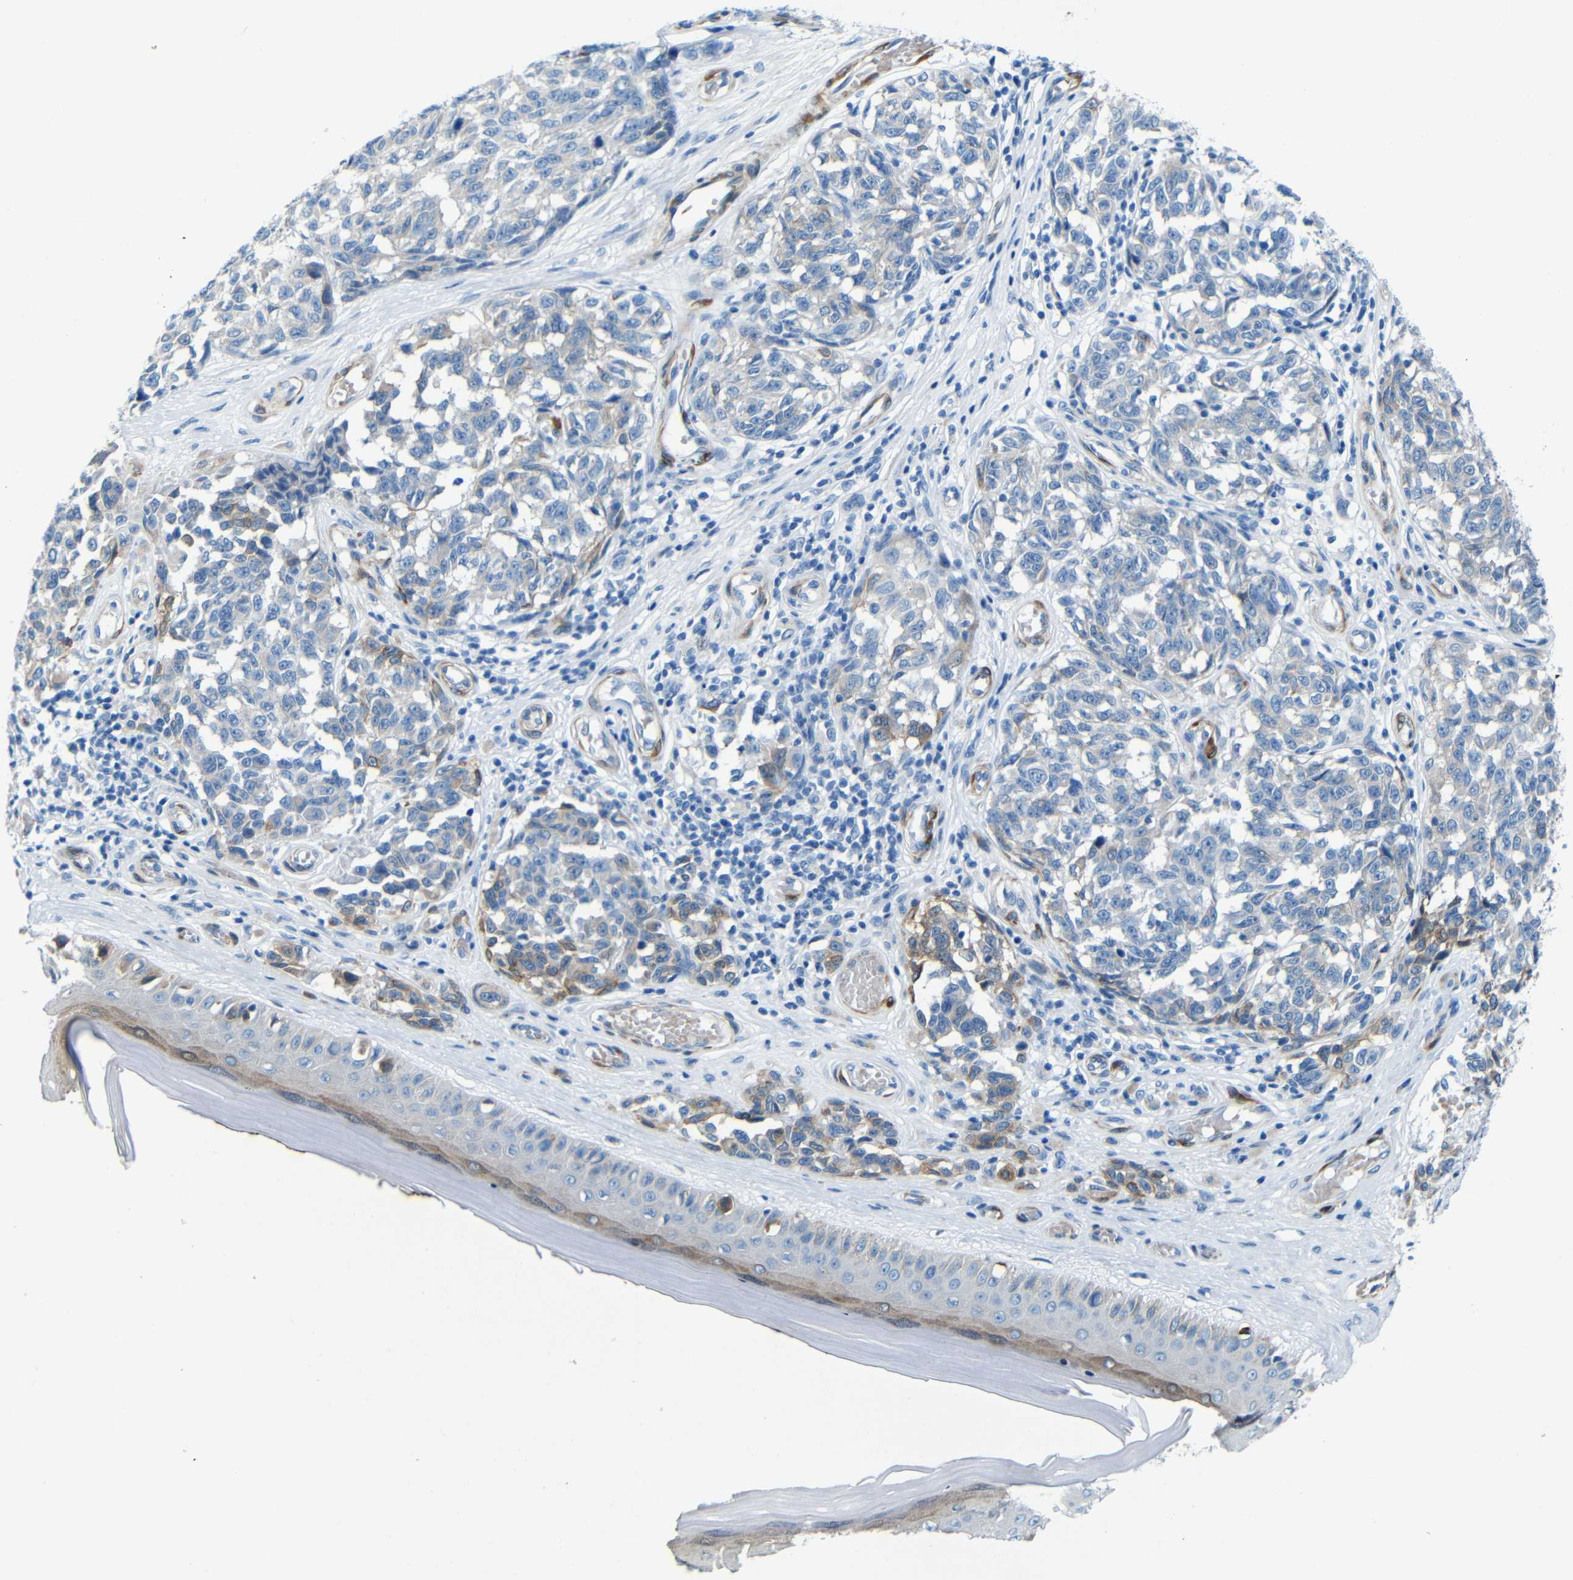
{"staining": {"intensity": "negative", "quantity": "none", "location": "none"}, "tissue": "melanoma", "cell_type": "Tumor cells", "image_type": "cancer", "snomed": [{"axis": "morphology", "description": "Malignant melanoma, NOS"}, {"axis": "topography", "description": "Skin"}], "caption": "Tumor cells are negative for protein expression in human melanoma. Nuclei are stained in blue.", "gene": "MAP2", "patient": {"sex": "female", "age": 64}}